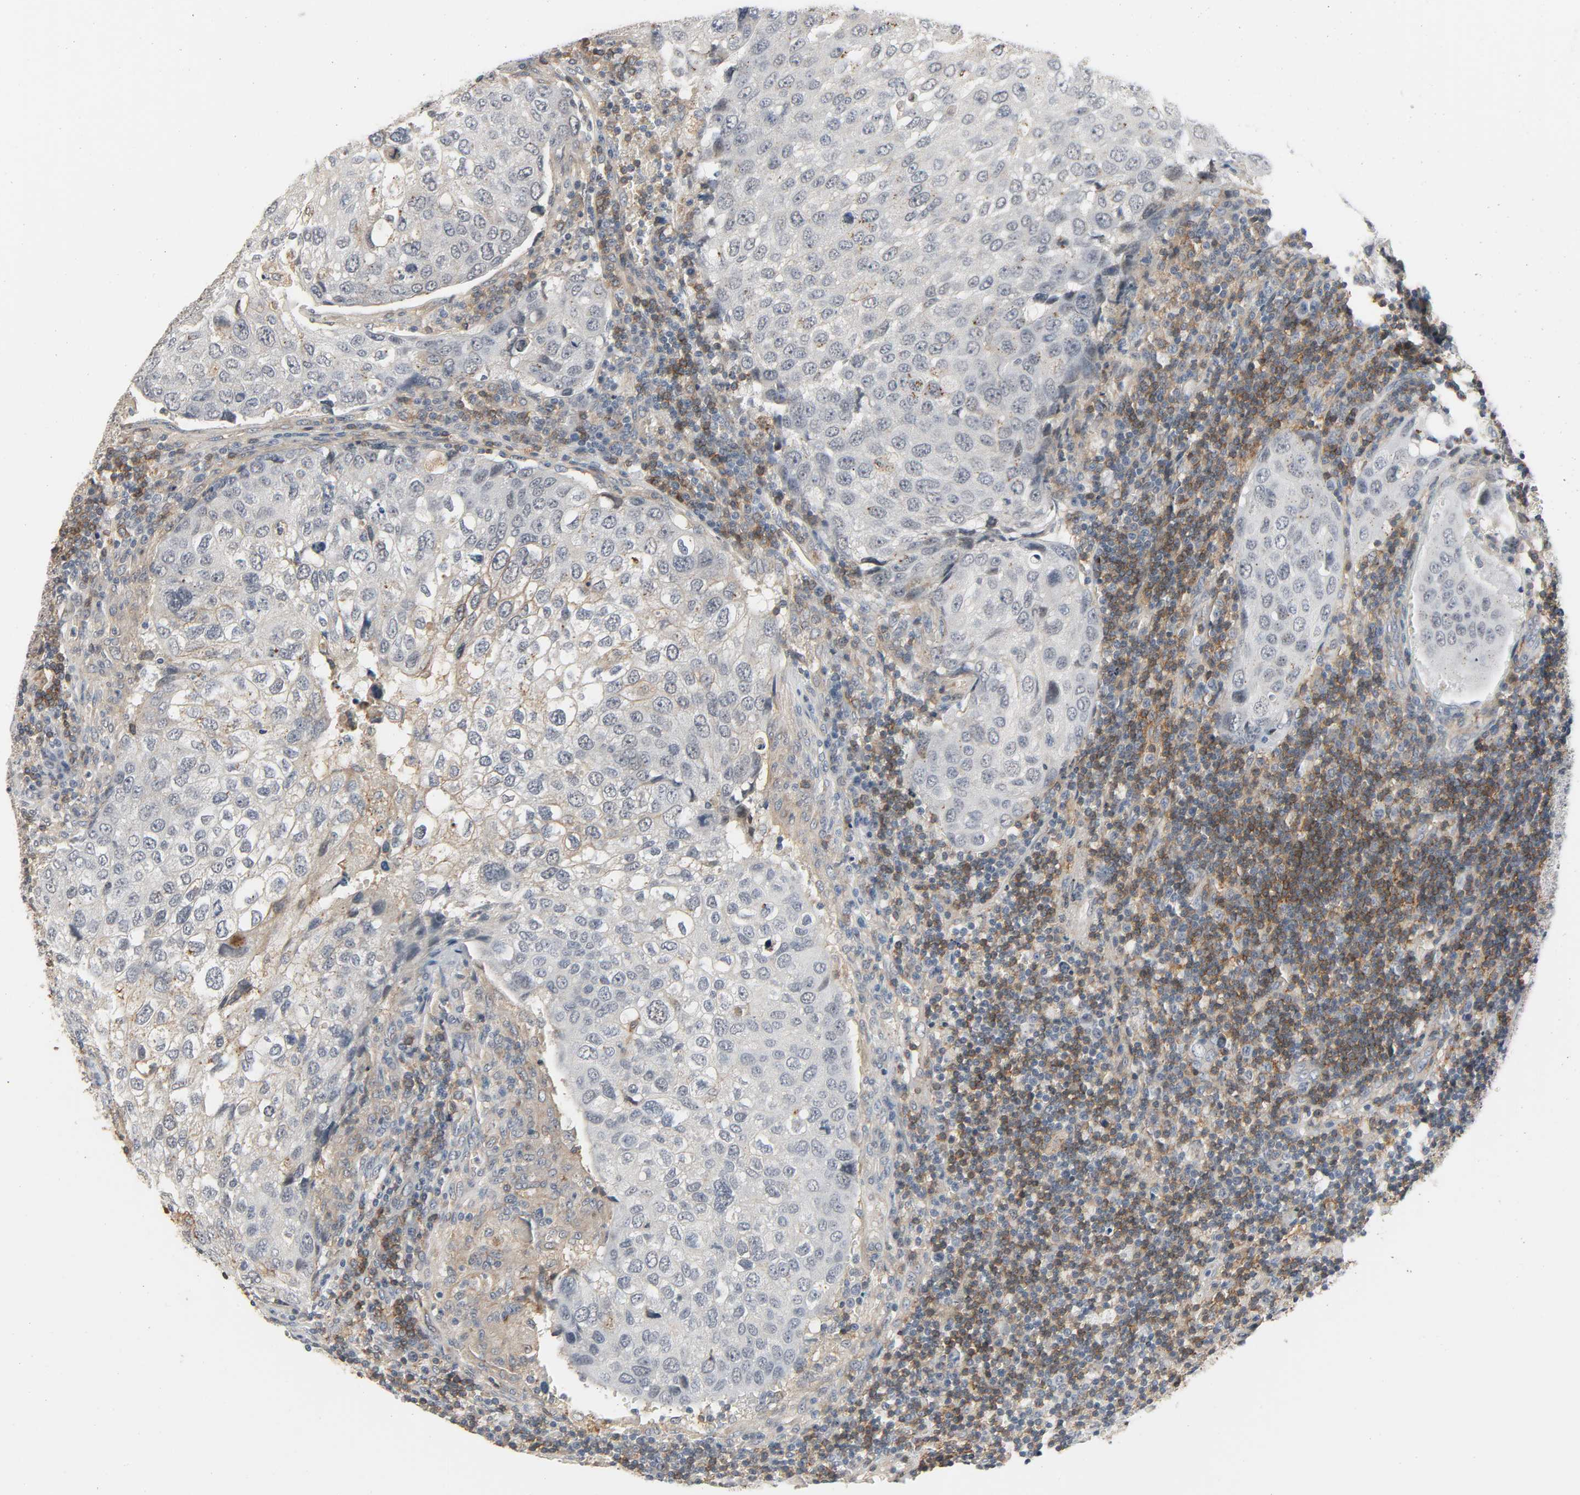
{"staining": {"intensity": "weak", "quantity": "<25%", "location": "cytoplasmic/membranous"}, "tissue": "urothelial cancer", "cell_type": "Tumor cells", "image_type": "cancer", "snomed": [{"axis": "morphology", "description": "Urothelial carcinoma, High grade"}, {"axis": "topography", "description": "Lymph node"}, {"axis": "topography", "description": "Urinary bladder"}], "caption": "Immunohistochemistry histopathology image of neoplastic tissue: urothelial carcinoma (high-grade) stained with DAB (3,3'-diaminobenzidine) displays no significant protein expression in tumor cells.", "gene": "CD4", "patient": {"sex": "male", "age": 51}}